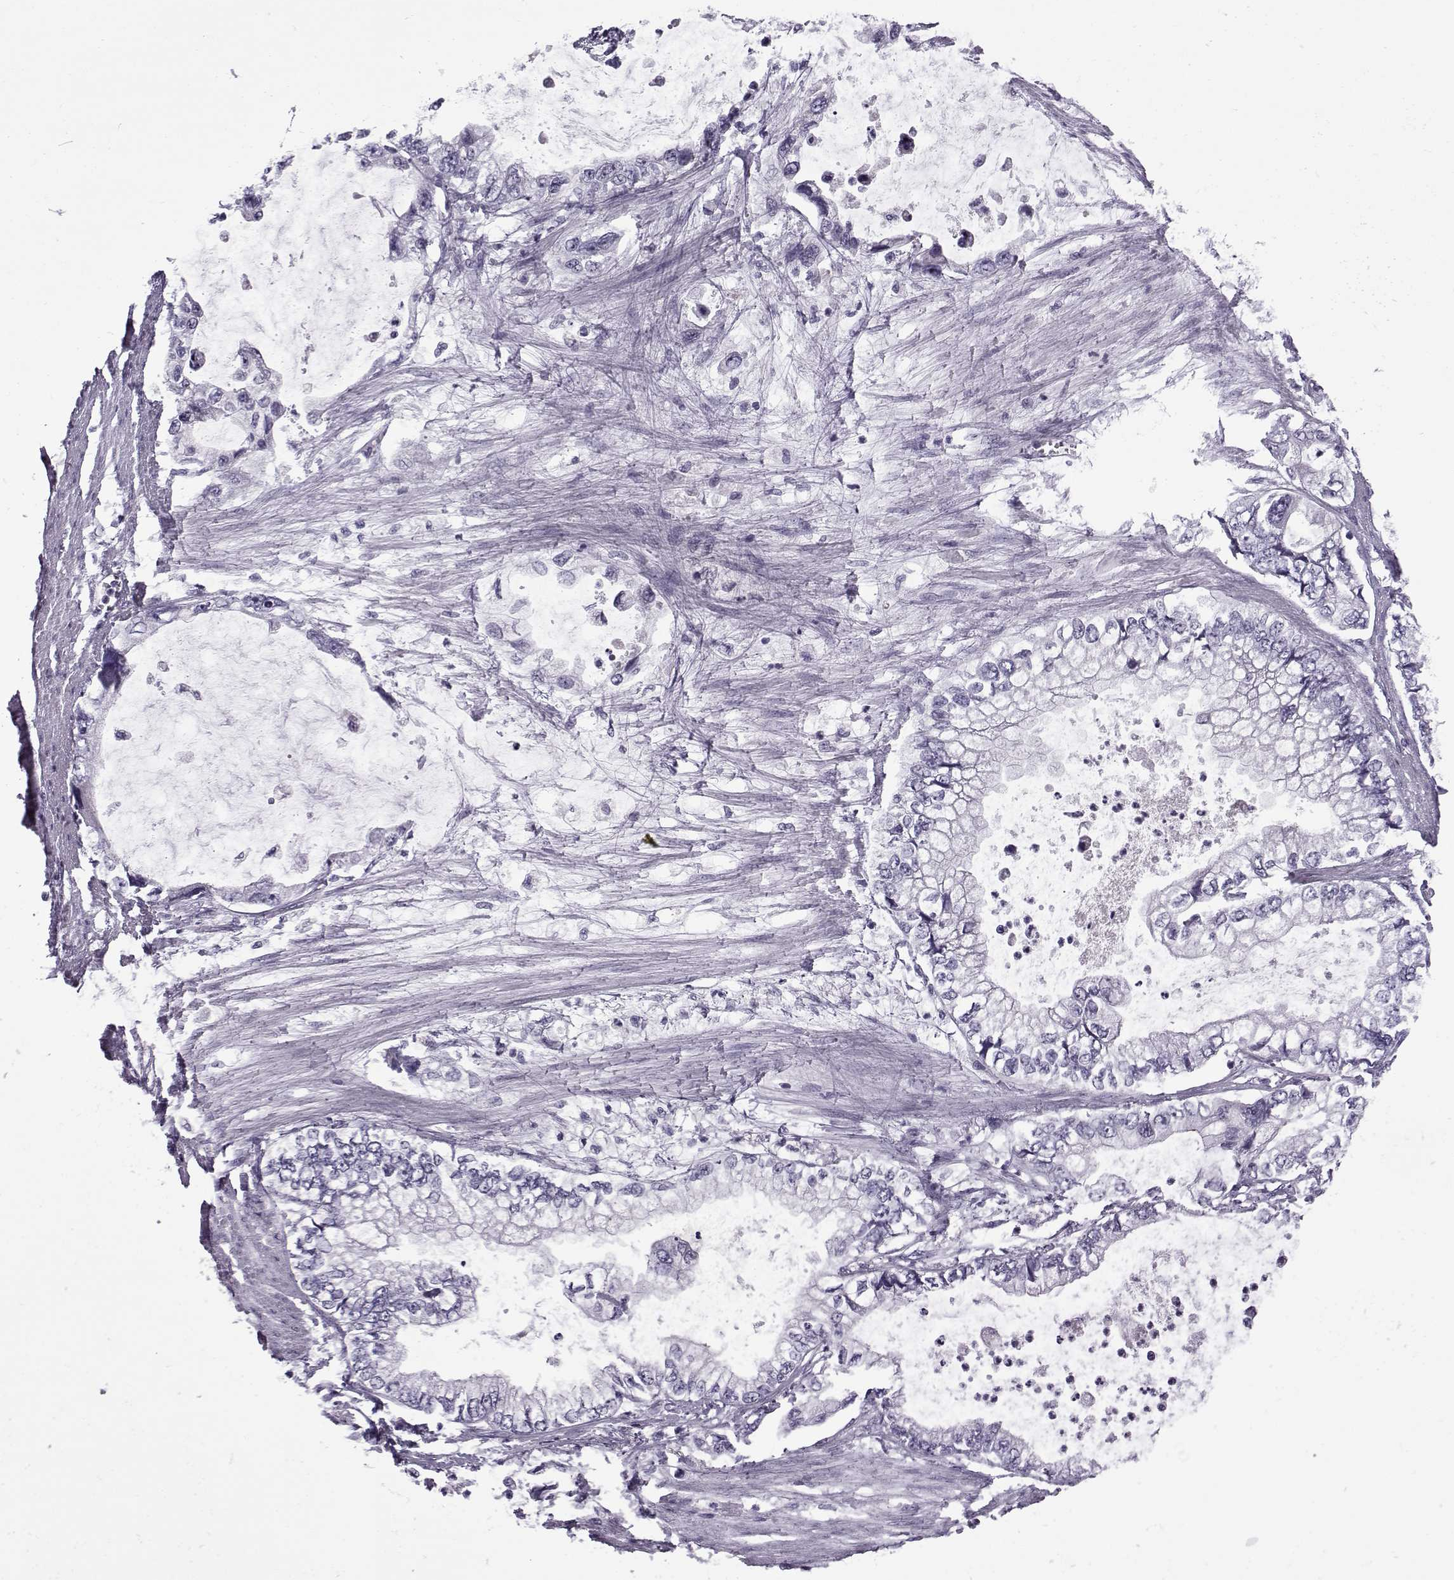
{"staining": {"intensity": "negative", "quantity": "none", "location": "none"}, "tissue": "stomach cancer", "cell_type": "Tumor cells", "image_type": "cancer", "snomed": [{"axis": "morphology", "description": "Adenocarcinoma, NOS"}, {"axis": "topography", "description": "Pancreas"}, {"axis": "topography", "description": "Stomach, upper"}, {"axis": "topography", "description": "Stomach"}], "caption": "Tumor cells show no significant positivity in stomach cancer (adenocarcinoma). (DAB immunohistochemistry (IHC) visualized using brightfield microscopy, high magnification).", "gene": "OIP5", "patient": {"sex": "male", "age": 77}}